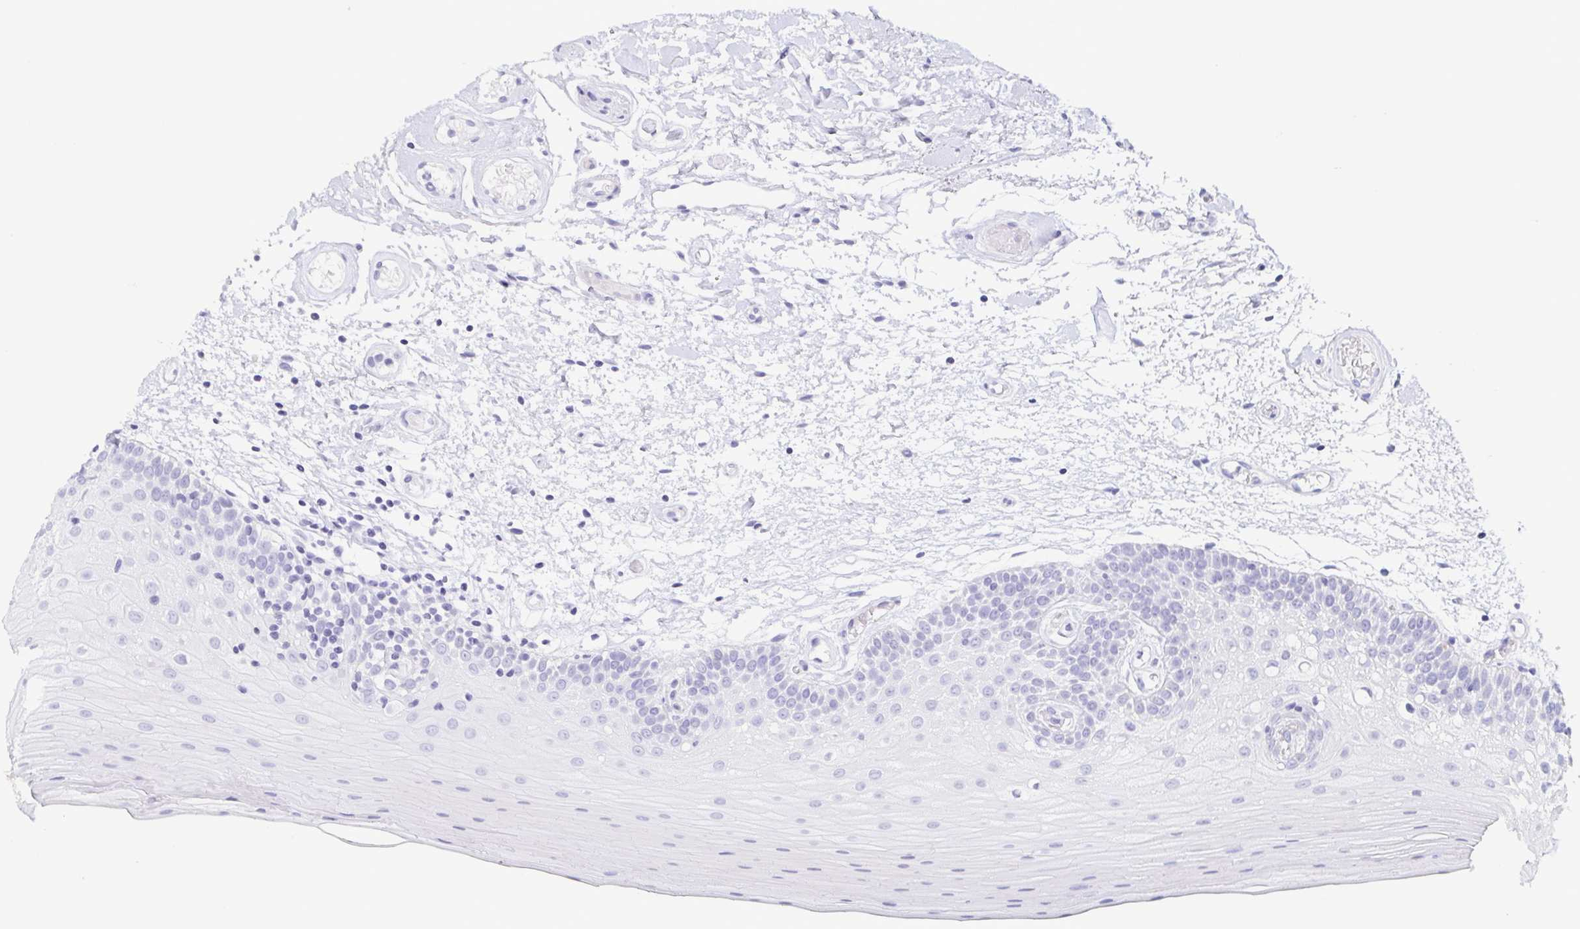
{"staining": {"intensity": "negative", "quantity": "none", "location": "none"}, "tissue": "oral mucosa", "cell_type": "Squamous epithelial cells", "image_type": "normal", "snomed": [{"axis": "morphology", "description": "Normal tissue, NOS"}, {"axis": "morphology", "description": "Squamous cell carcinoma, NOS"}, {"axis": "topography", "description": "Oral tissue"}, {"axis": "topography", "description": "Tounge, NOS"}, {"axis": "topography", "description": "Head-Neck"}], "caption": "This is an immunohistochemistry micrograph of normal human oral mucosa. There is no expression in squamous epithelial cells.", "gene": "PRR27", "patient": {"sex": "male", "age": 62}}